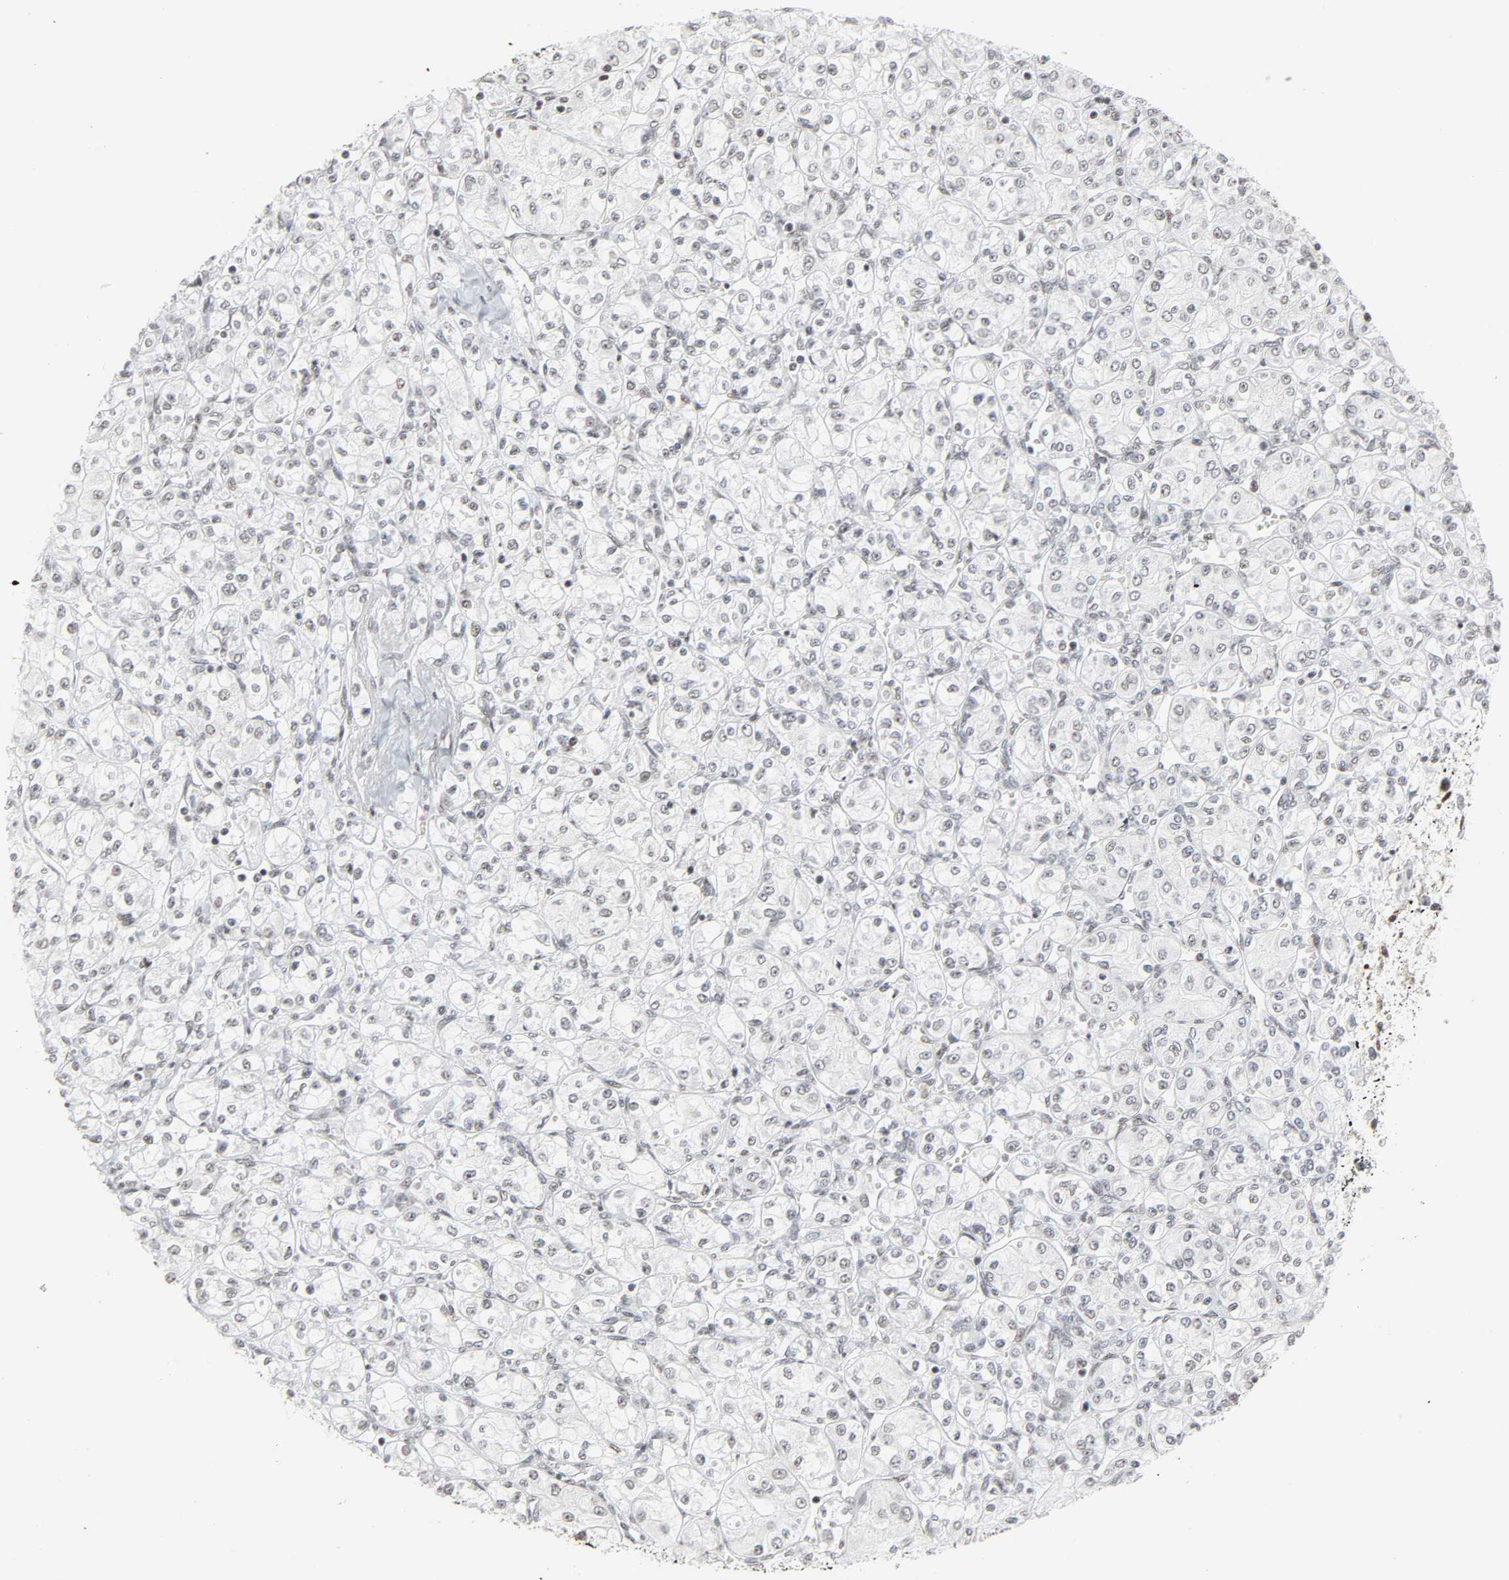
{"staining": {"intensity": "negative", "quantity": "none", "location": "none"}, "tissue": "renal cancer", "cell_type": "Tumor cells", "image_type": "cancer", "snomed": [{"axis": "morphology", "description": "Adenocarcinoma, NOS"}, {"axis": "topography", "description": "Kidney"}], "caption": "A micrograph of human renal cancer is negative for staining in tumor cells.", "gene": "CDK7", "patient": {"sex": "male", "age": 77}}